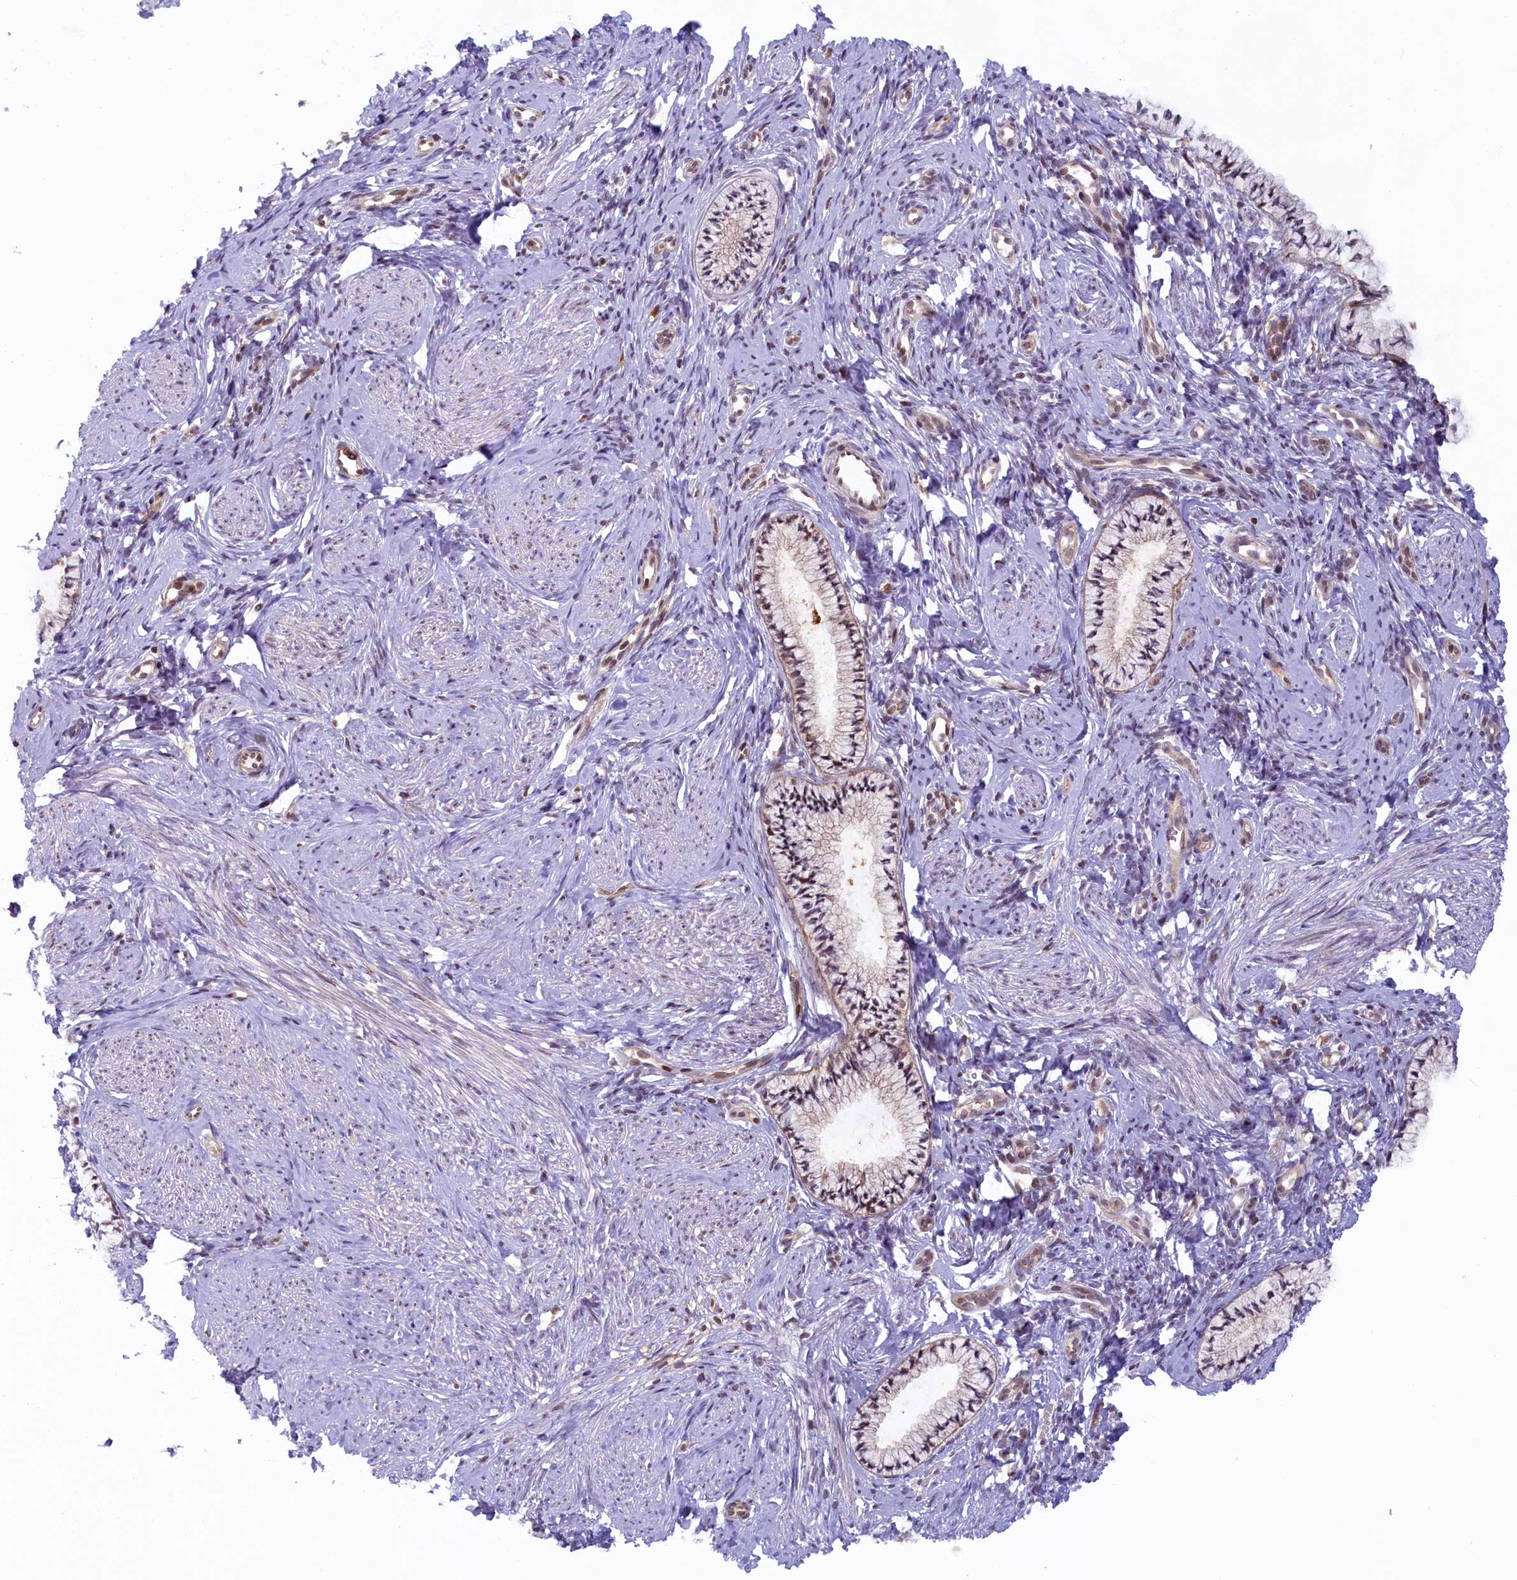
{"staining": {"intensity": "weak", "quantity": "25%-75%", "location": "cytoplasmic/membranous"}, "tissue": "cervix", "cell_type": "Glandular cells", "image_type": "normal", "snomed": [{"axis": "morphology", "description": "Normal tissue, NOS"}, {"axis": "topography", "description": "Cervix"}], "caption": "An image showing weak cytoplasmic/membranous expression in about 25%-75% of glandular cells in normal cervix, as visualized by brown immunohistochemical staining.", "gene": "FCHO1", "patient": {"sex": "female", "age": 57}}